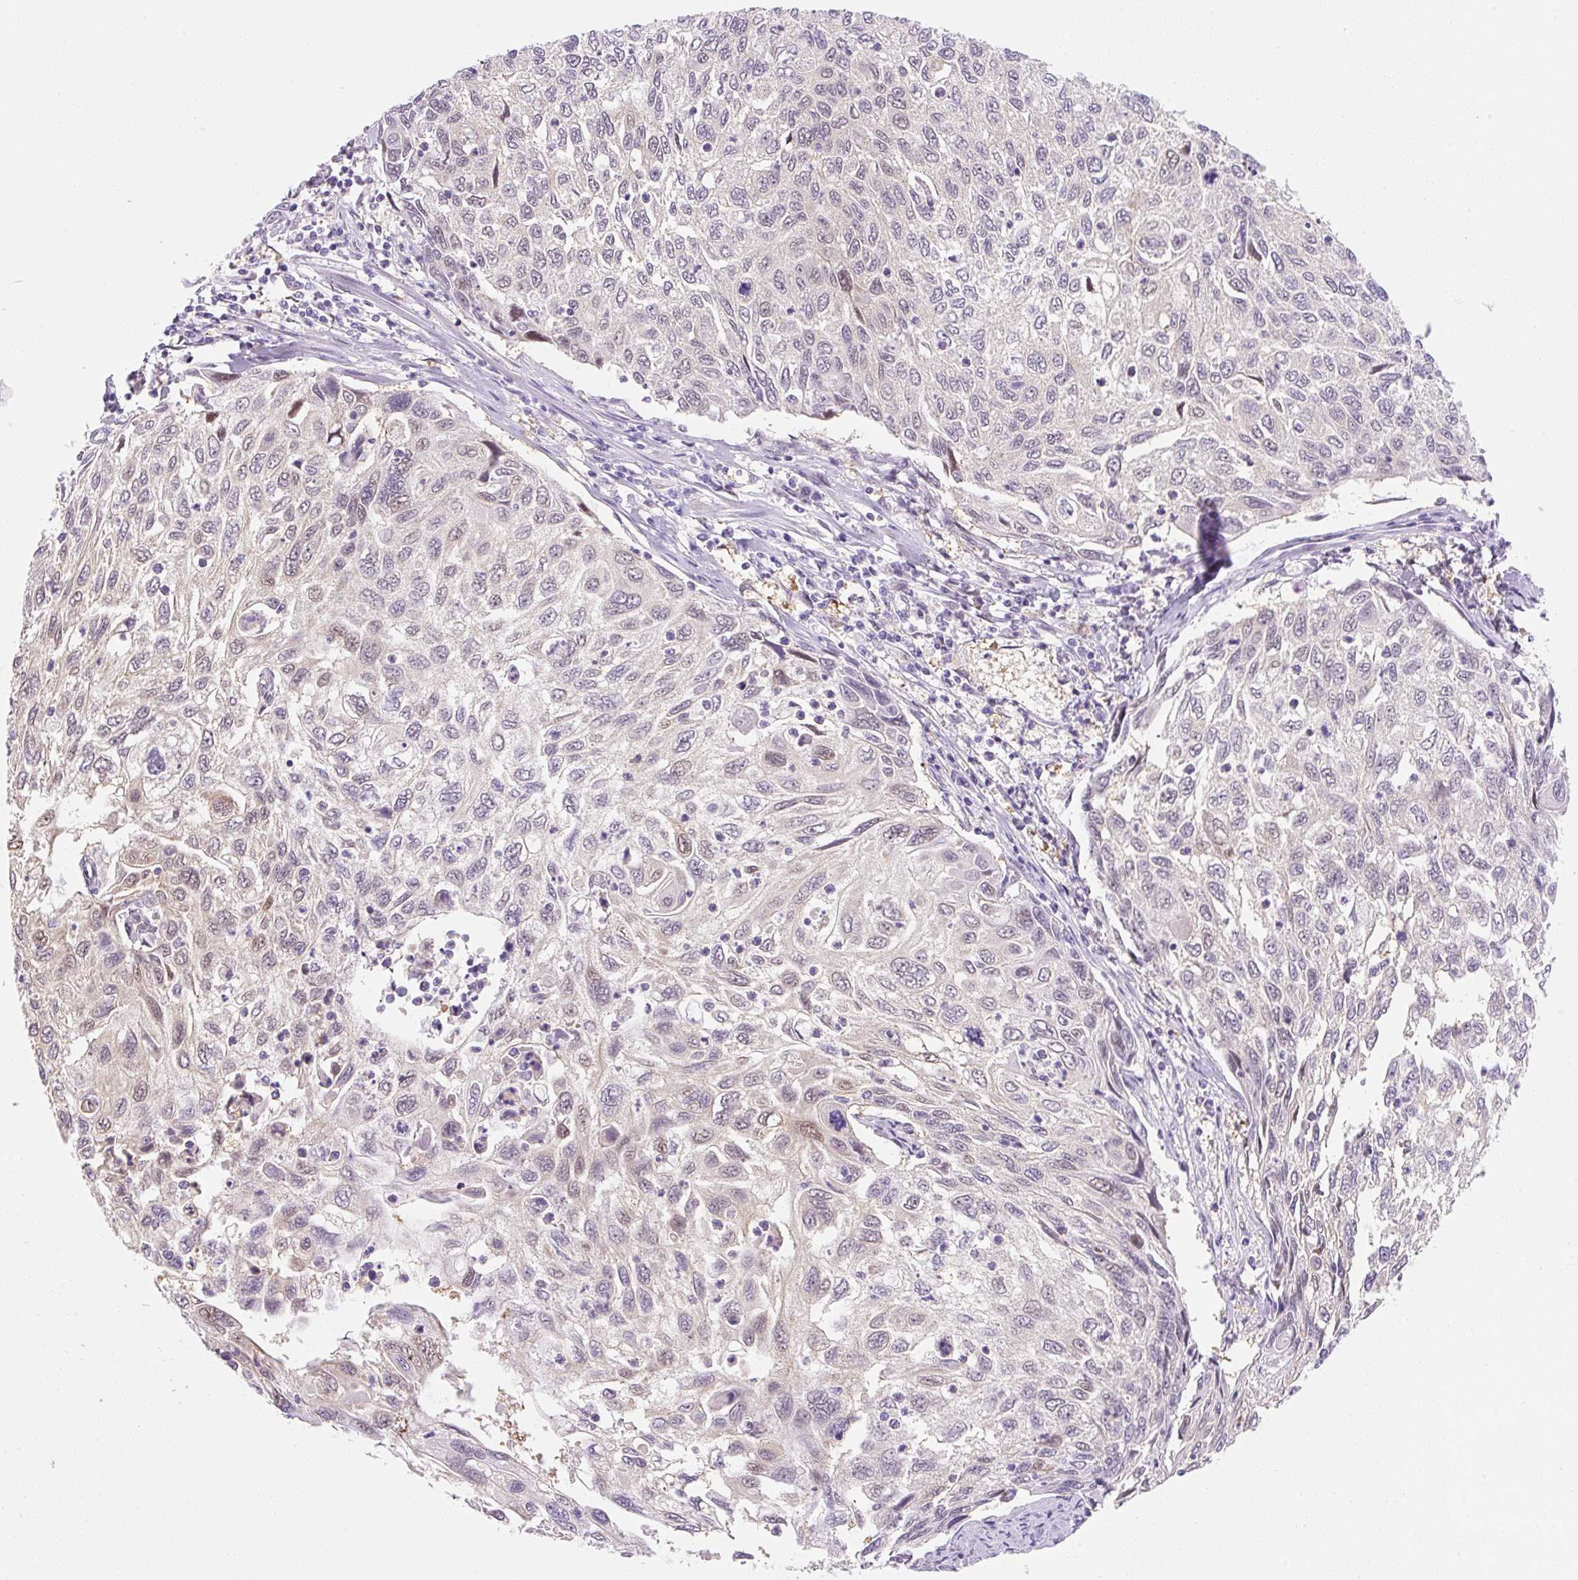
{"staining": {"intensity": "weak", "quantity": "<25%", "location": "nuclear"}, "tissue": "cervical cancer", "cell_type": "Tumor cells", "image_type": "cancer", "snomed": [{"axis": "morphology", "description": "Squamous cell carcinoma, NOS"}, {"axis": "topography", "description": "Cervix"}], "caption": "Human cervical cancer stained for a protein using IHC displays no positivity in tumor cells.", "gene": "SYNE3", "patient": {"sex": "female", "age": 70}}